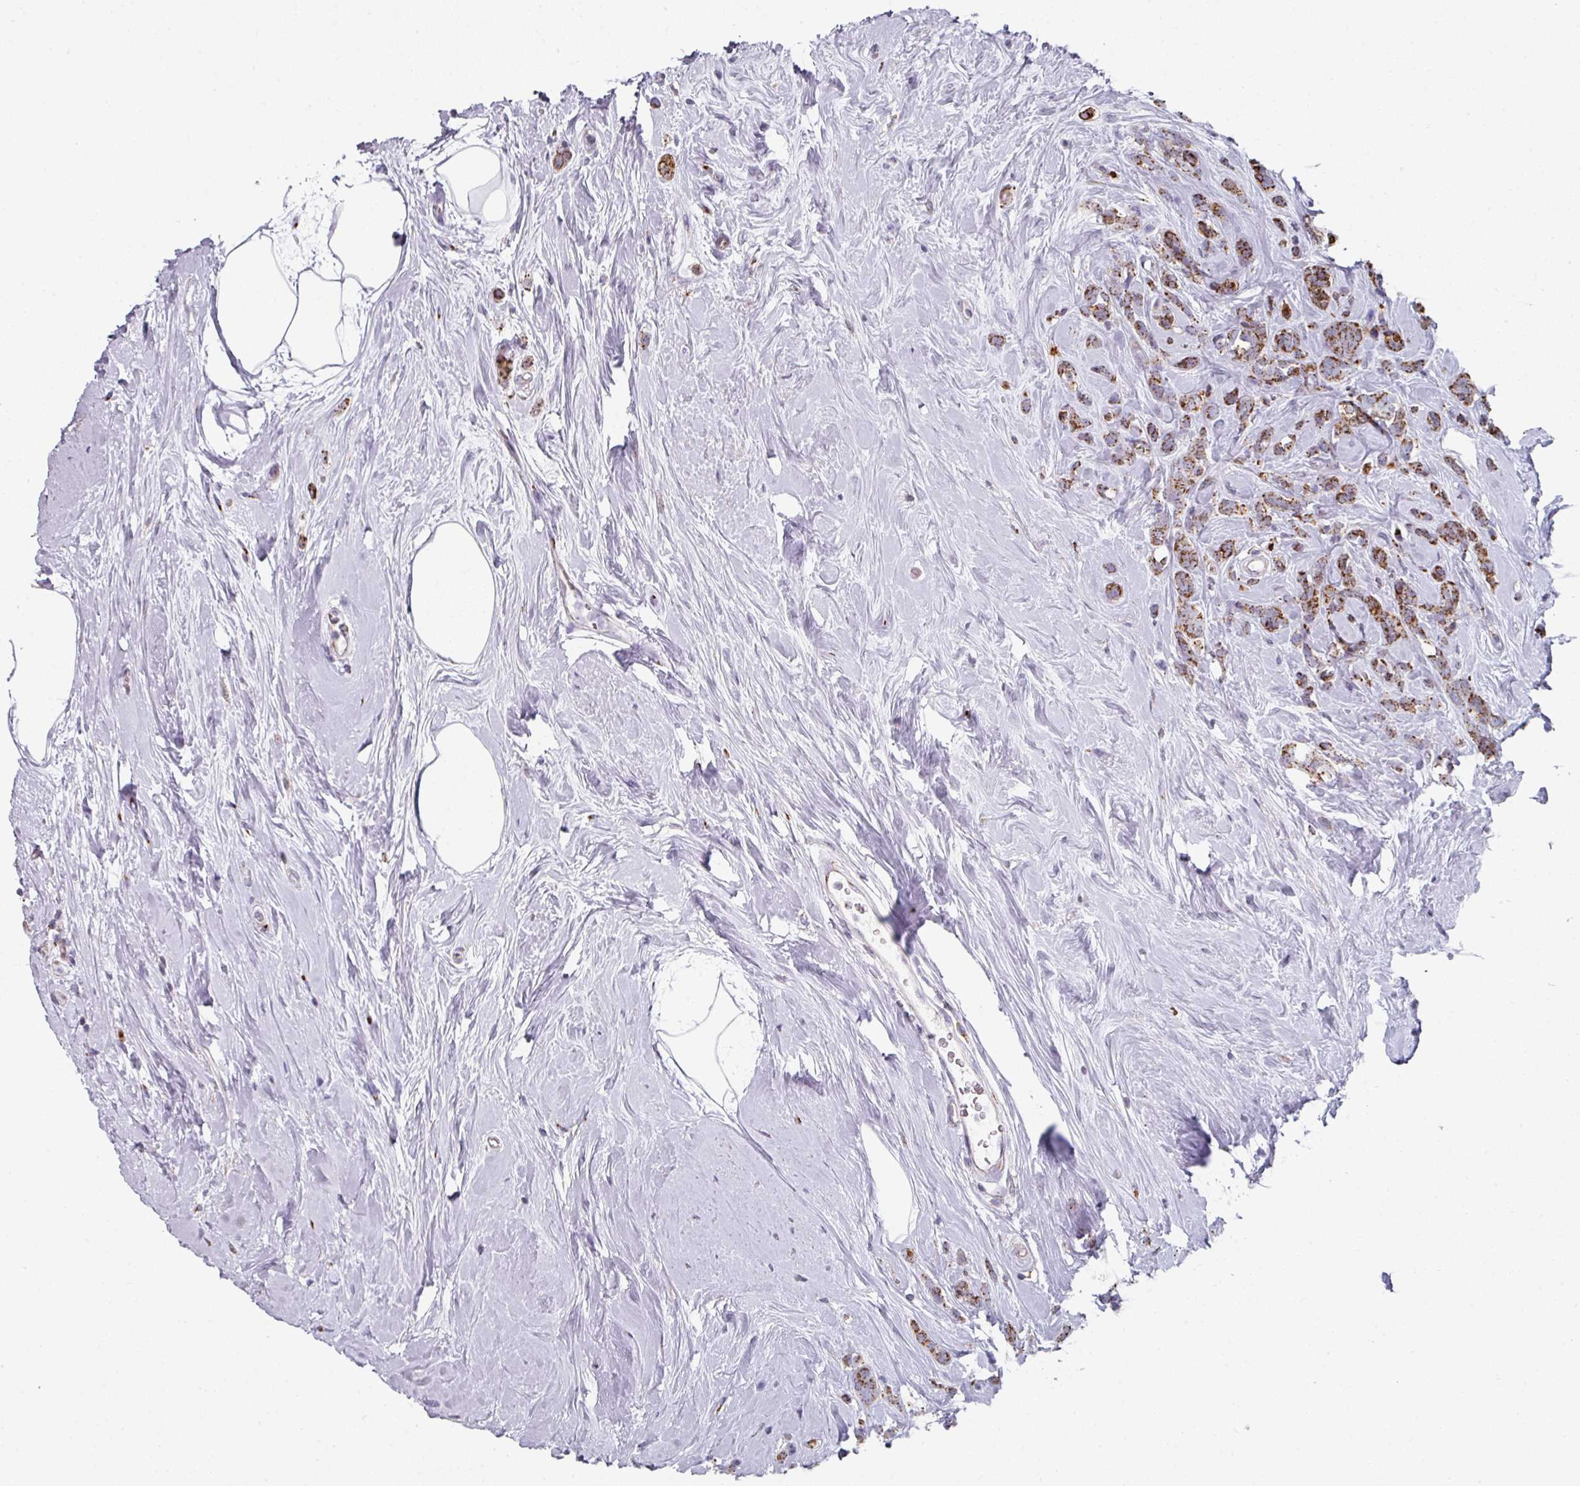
{"staining": {"intensity": "strong", "quantity": ">75%", "location": "cytoplasmic/membranous"}, "tissue": "breast cancer", "cell_type": "Tumor cells", "image_type": "cancer", "snomed": [{"axis": "morphology", "description": "Duct carcinoma"}, {"axis": "topography", "description": "Breast"}], "caption": "Human breast cancer (infiltrating ductal carcinoma) stained with a protein marker shows strong staining in tumor cells.", "gene": "CCDC85B", "patient": {"sex": "female", "age": 75}}